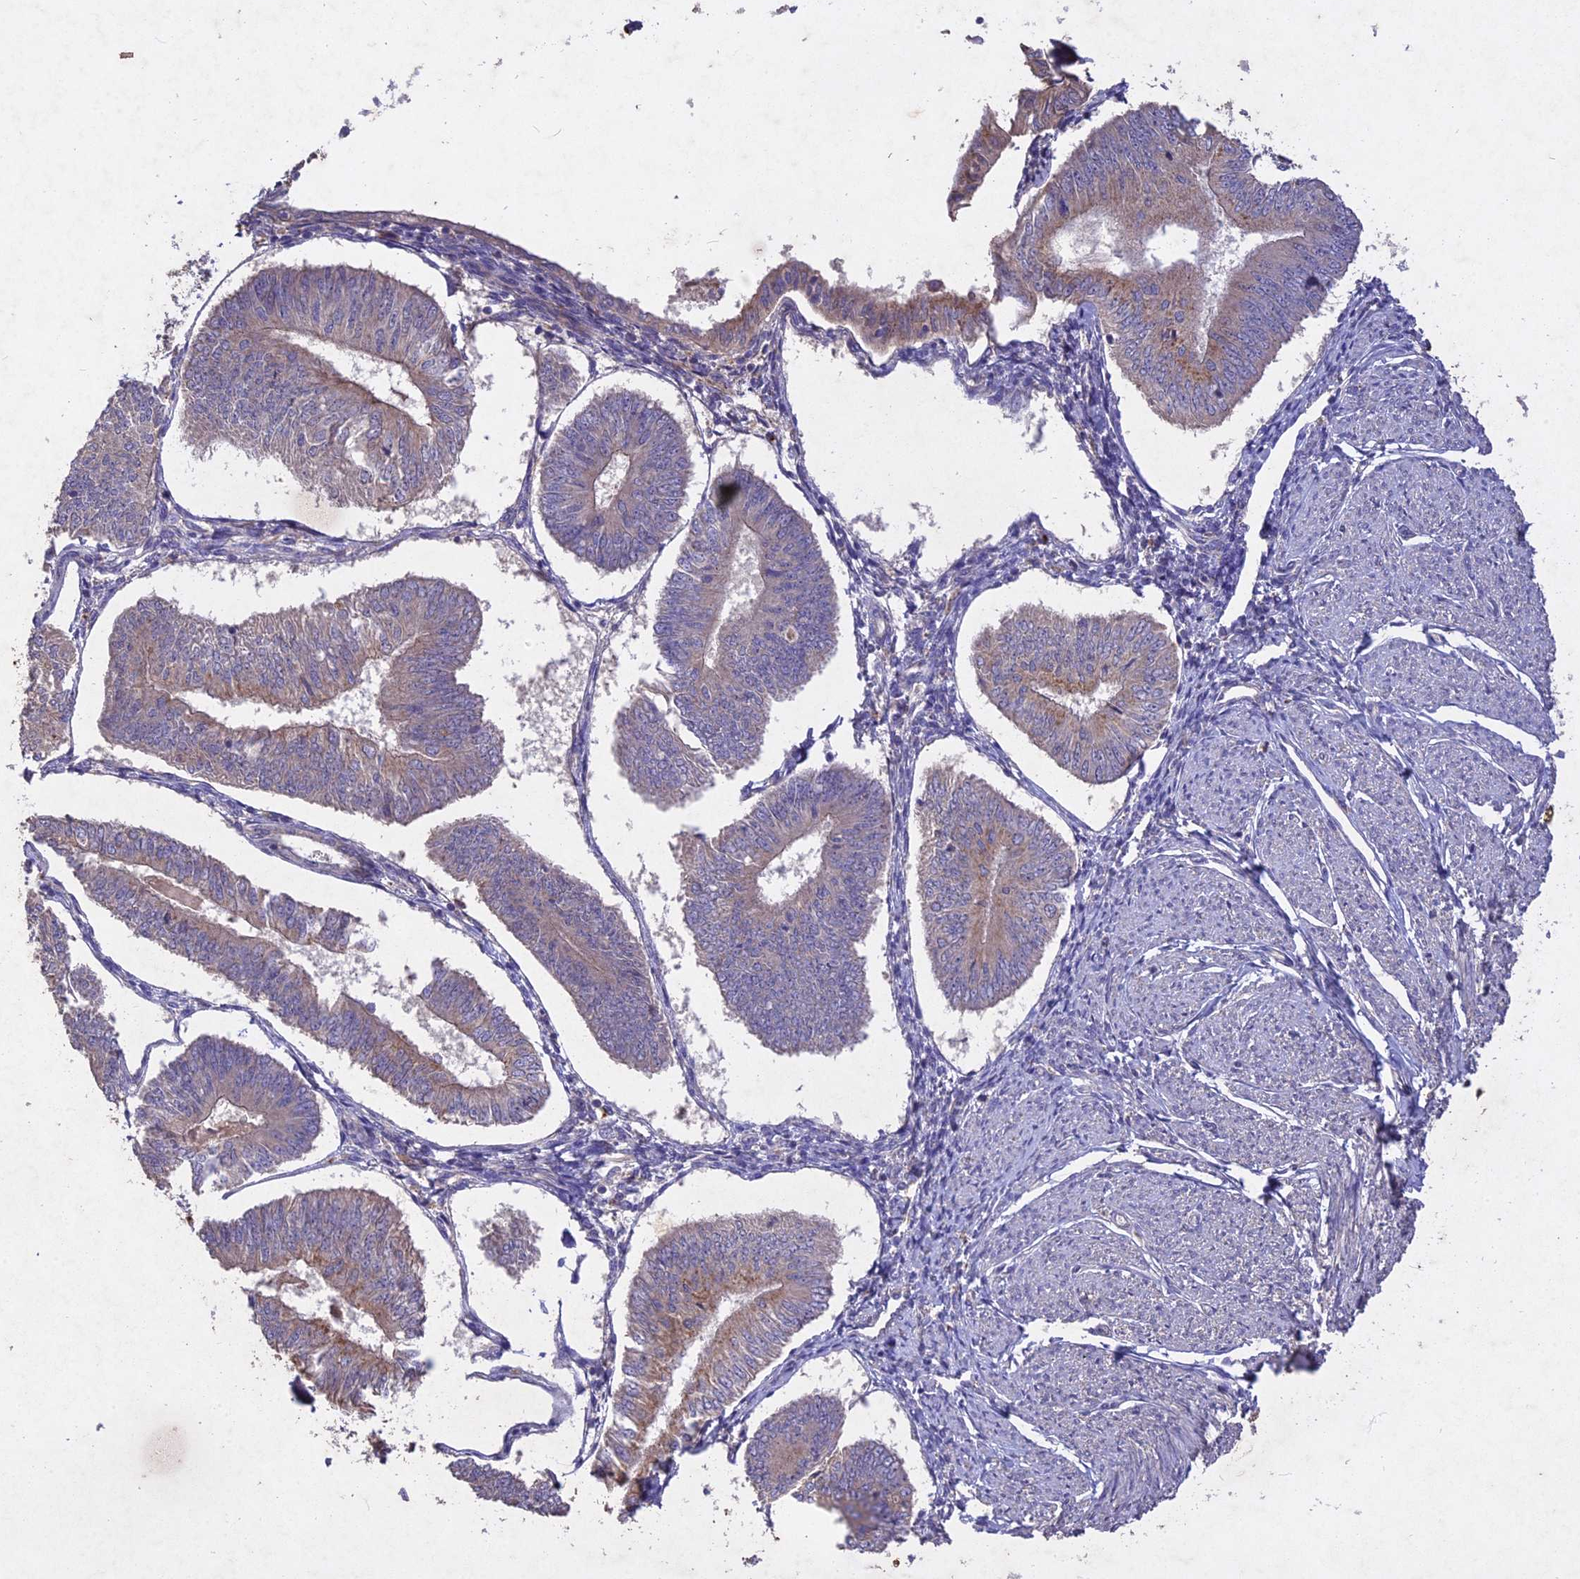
{"staining": {"intensity": "weak", "quantity": "25%-75%", "location": "cytoplasmic/membranous"}, "tissue": "endometrial cancer", "cell_type": "Tumor cells", "image_type": "cancer", "snomed": [{"axis": "morphology", "description": "Adenocarcinoma, NOS"}, {"axis": "topography", "description": "Endometrium"}], "caption": "IHC of human endometrial adenocarcinoma reveals low levels of weak cytoplasmic/membranous expression in approximately 25%-75% of tumor cells.", "gene": "SLC26A4", "patient": {"sex": "female", "age": 58}}